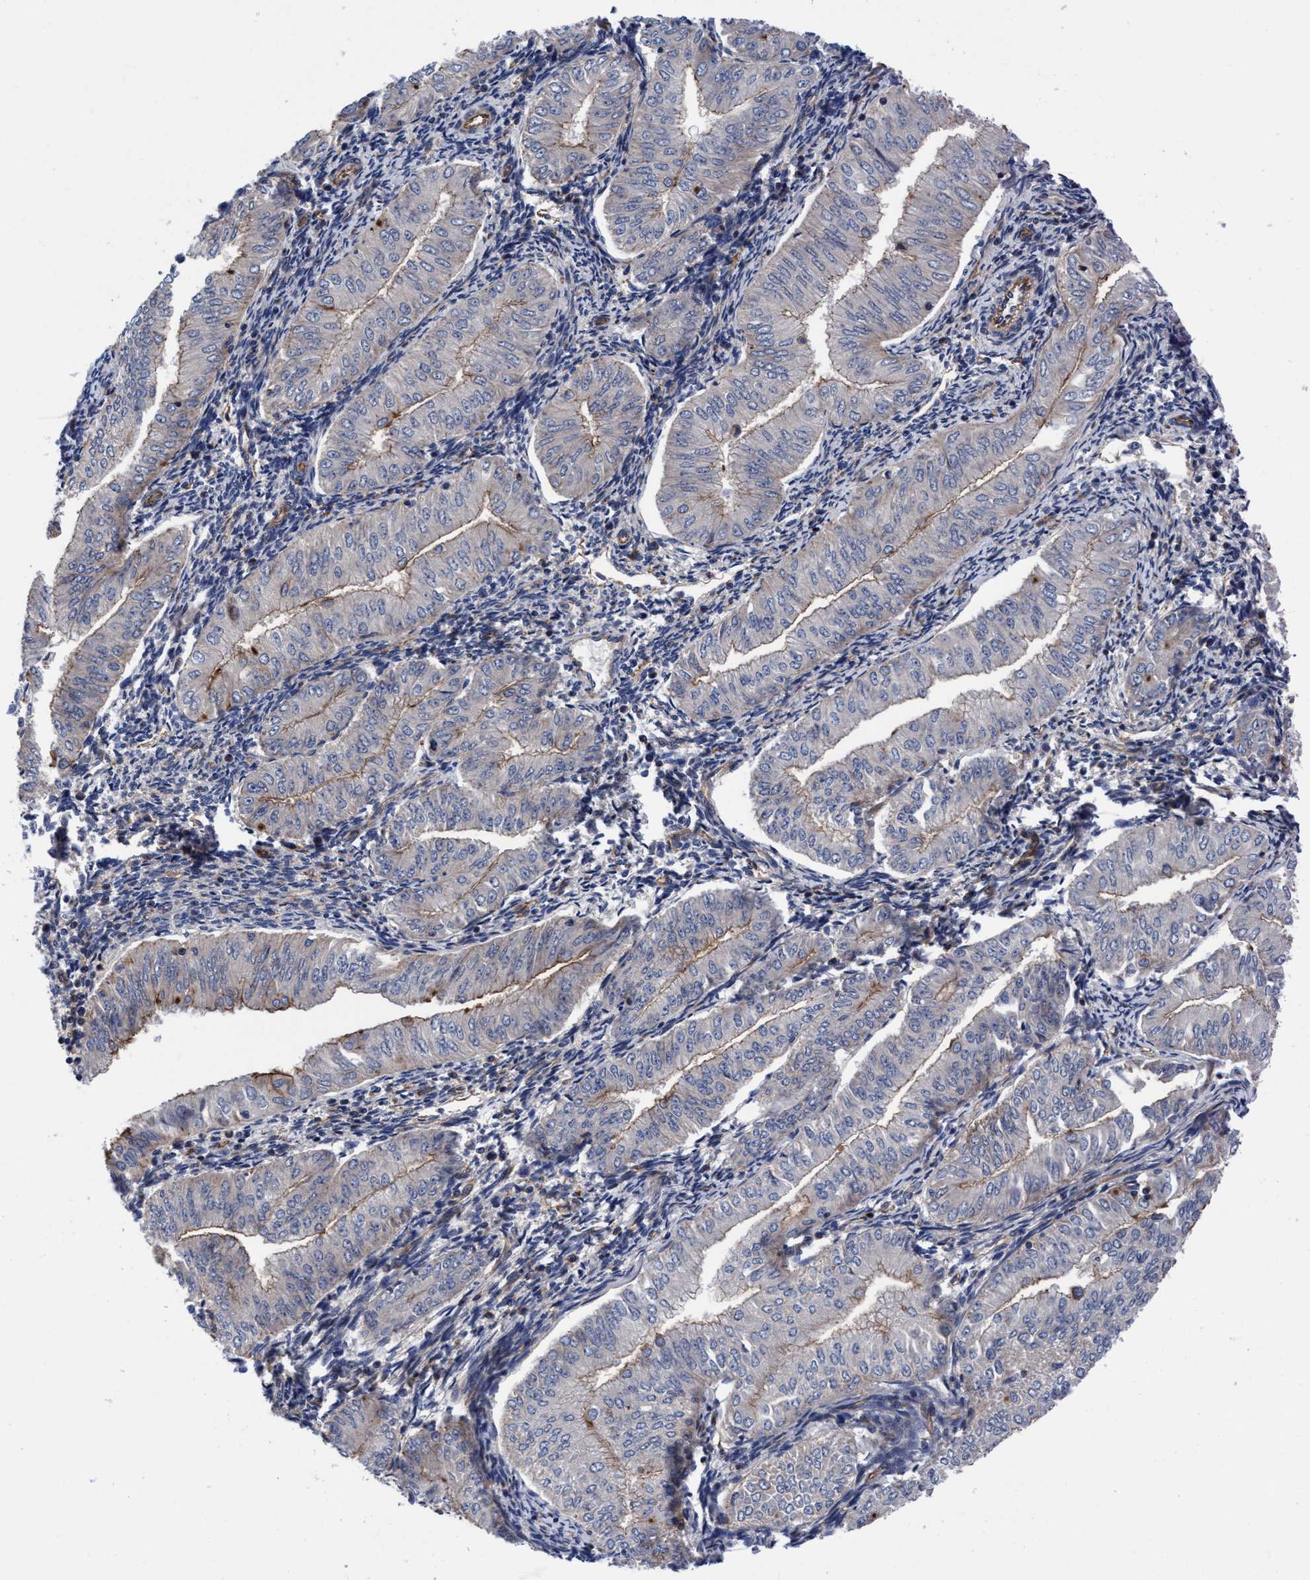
{"staining": {"intensity": "moderate", "quantity": "<25%", "location": "cytoplasmic/membranous"}, "tissue": "endometrial cancer", "cell_type": "Tumor cells", "image_type": "cancer", "snomed": [{"axis": "morphology", "description": "Normal tissue, NOS"}, {"axis": "morphology", "description": "Adenocarcinoma, NOS"}, {"axis": "topography", "description": "Endometrium"}], "caption": "A micrograph of human endometrial cancer (adenocarcinoma) stained for a protein displays moderate cytoplasmic/membranous brown staining in tumor cells. Using DAB (3,3'-diaminobenzidine) (brown) and hematoxylin (blue) stains, captured at high magnification using brightfield microscopy.", "gene": "MCM3AP", "patient": {"sex": "female", "age": 53}}